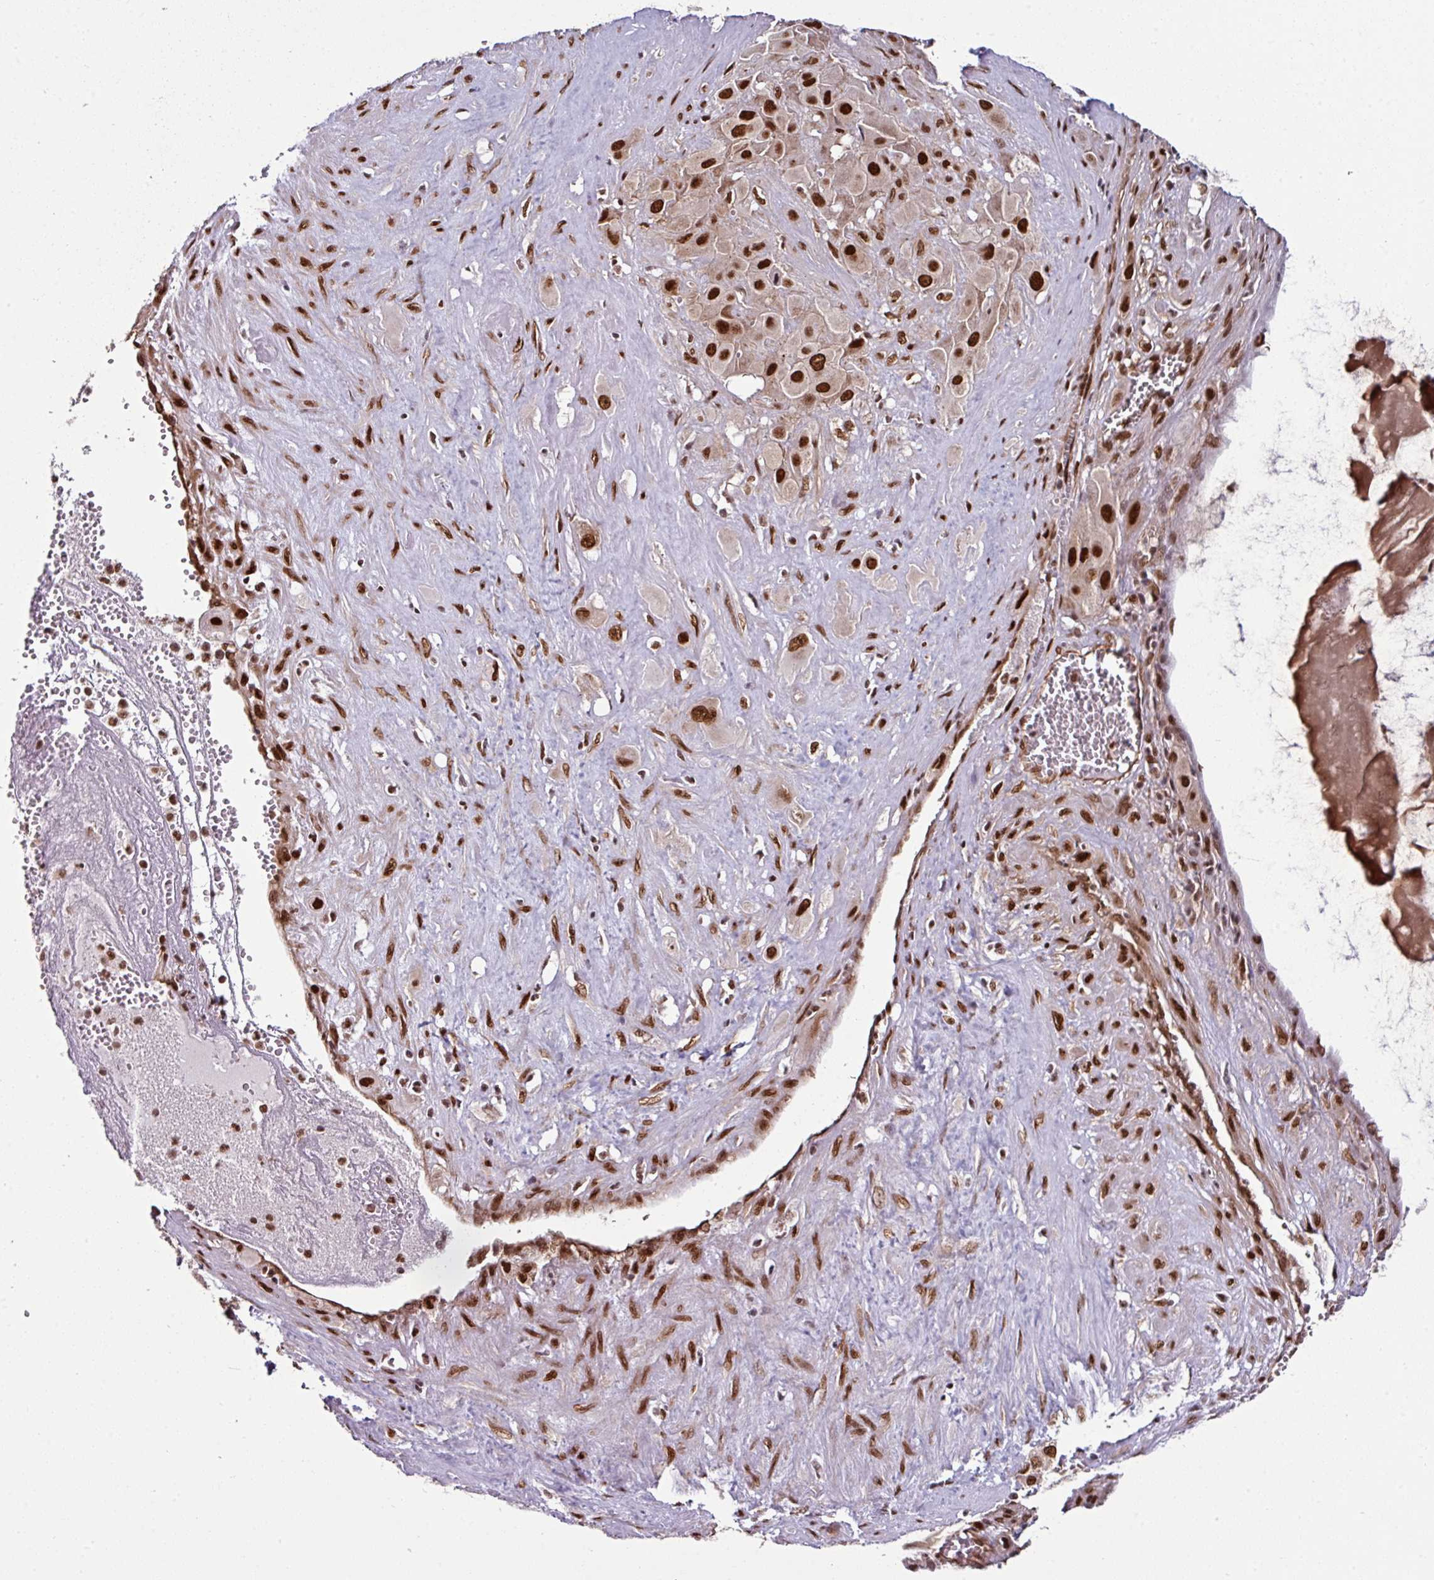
{"staining": {"intensity": "strong", "quantity": ">75%", "location": "nuclear"}, "tissue": "cervical cancer", "cell_type": "Tumor cells", "image_type": "cancer", "snomed": [{"axis": "morphology", "description": "Squamous cell carcinoma, NOS"}, {"axis": "topography", "description": "Cervix"}], "caption": "Strong nuclear staining for a protein is present in approximately >75% of tumor cells of squamous cell carcinoma (cervical) using immunohistochemistry.", "gene": "MORF4L2", "patient": {"sex": "female", "age": 34}}